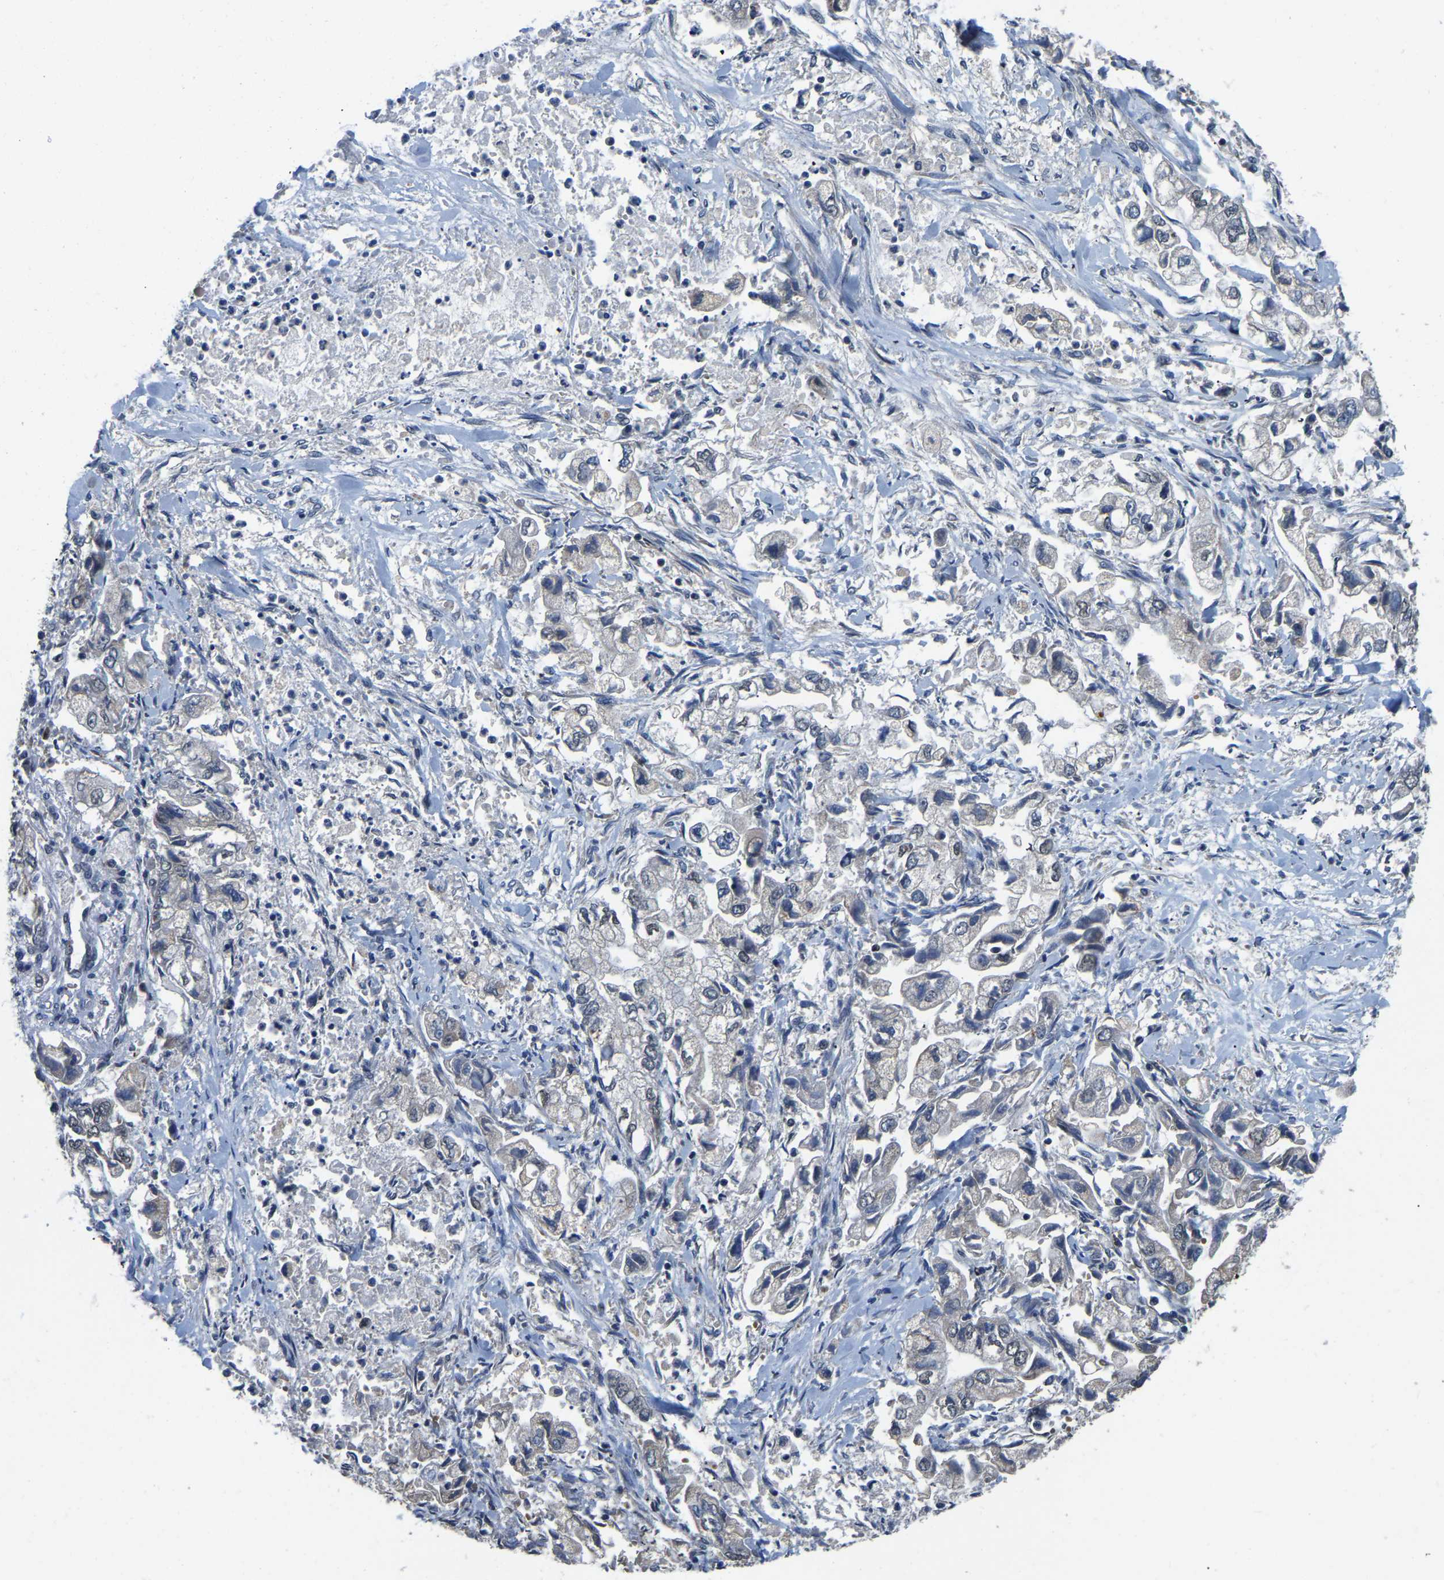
{"staining": {"intensity": "negative", "quantity": "none", "location": "none"}, "tissue": "stomach cancer", "cell_type": "Tumor cells", "image_type": "cancer", "snomed": [{"axis": "morphology", "description": "Normal tissue, NOS"}, {"axis": "morphology", "description": "Adenocarcinoma, NOS"}, {"axis": "topography", "description": "Stomach"}], "caption": "An IHC photomicrograph of stomach cancer is shown. There is no staining in tumor cells of stomach cancer.", "gene": "DFFA", "patient": {"sex": "male", "age": 62}}